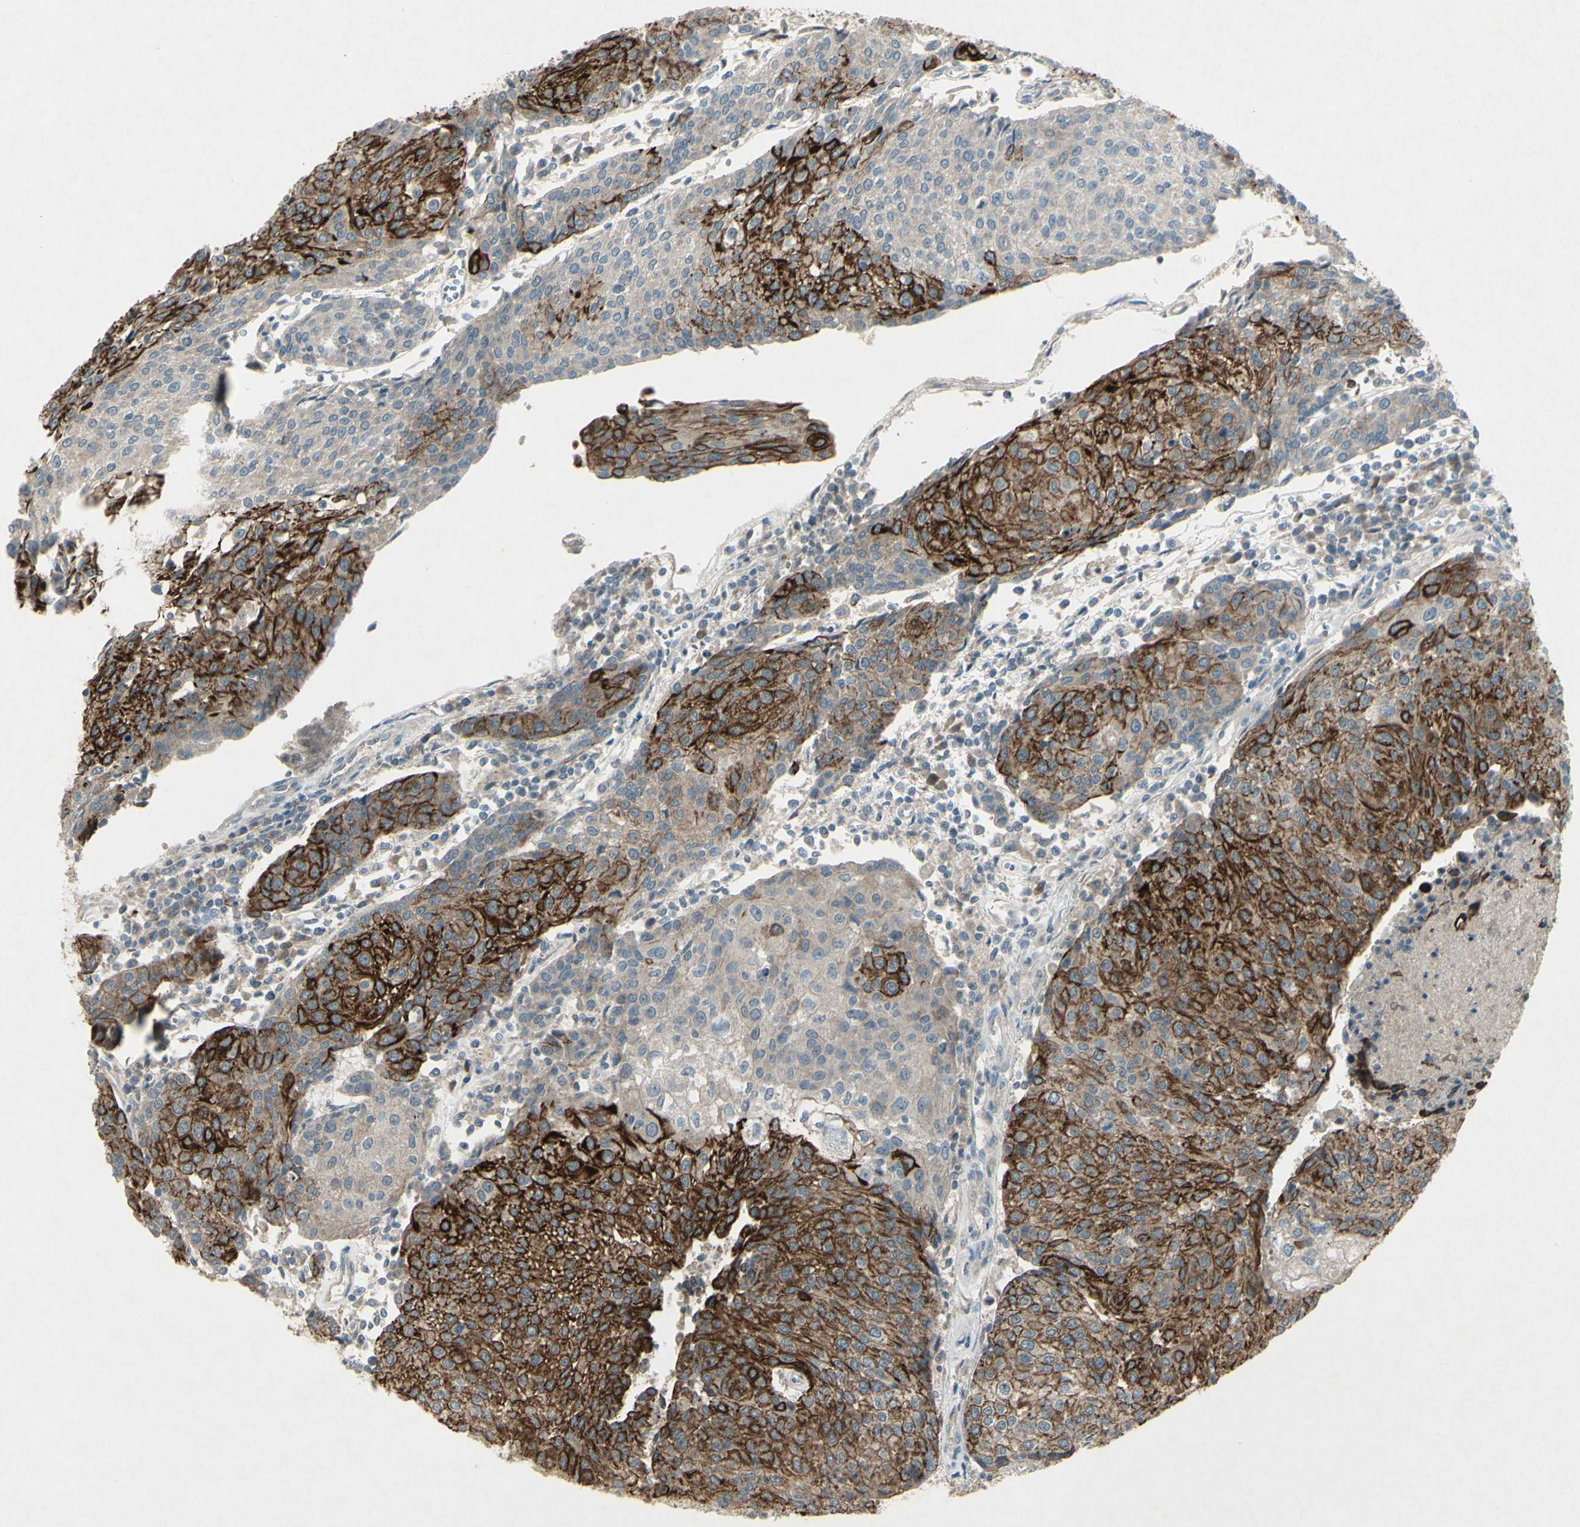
{"staining": {"intensity": "strong", "quantity": "25%-75%", "location": "cytoplasmic/membranous"}, "tissue": "urothelial cancer", "cell_type": "Tumor cells", "image_type": "cancer", "snomed": [{"axis": "morphology", "description": "Urothelial carcinoma, High grade"}, {"axis": "topography", "description": "Urinary bladder"}], "caption": "High-grade urothelial carcinoma stained with a brown dye displays strong cytoplasmic/membranous positive positivity in approximately 25%-75% of tumor cells.", "gene": "TIMM21", "patient": {"sex": "female", "age": 85}}